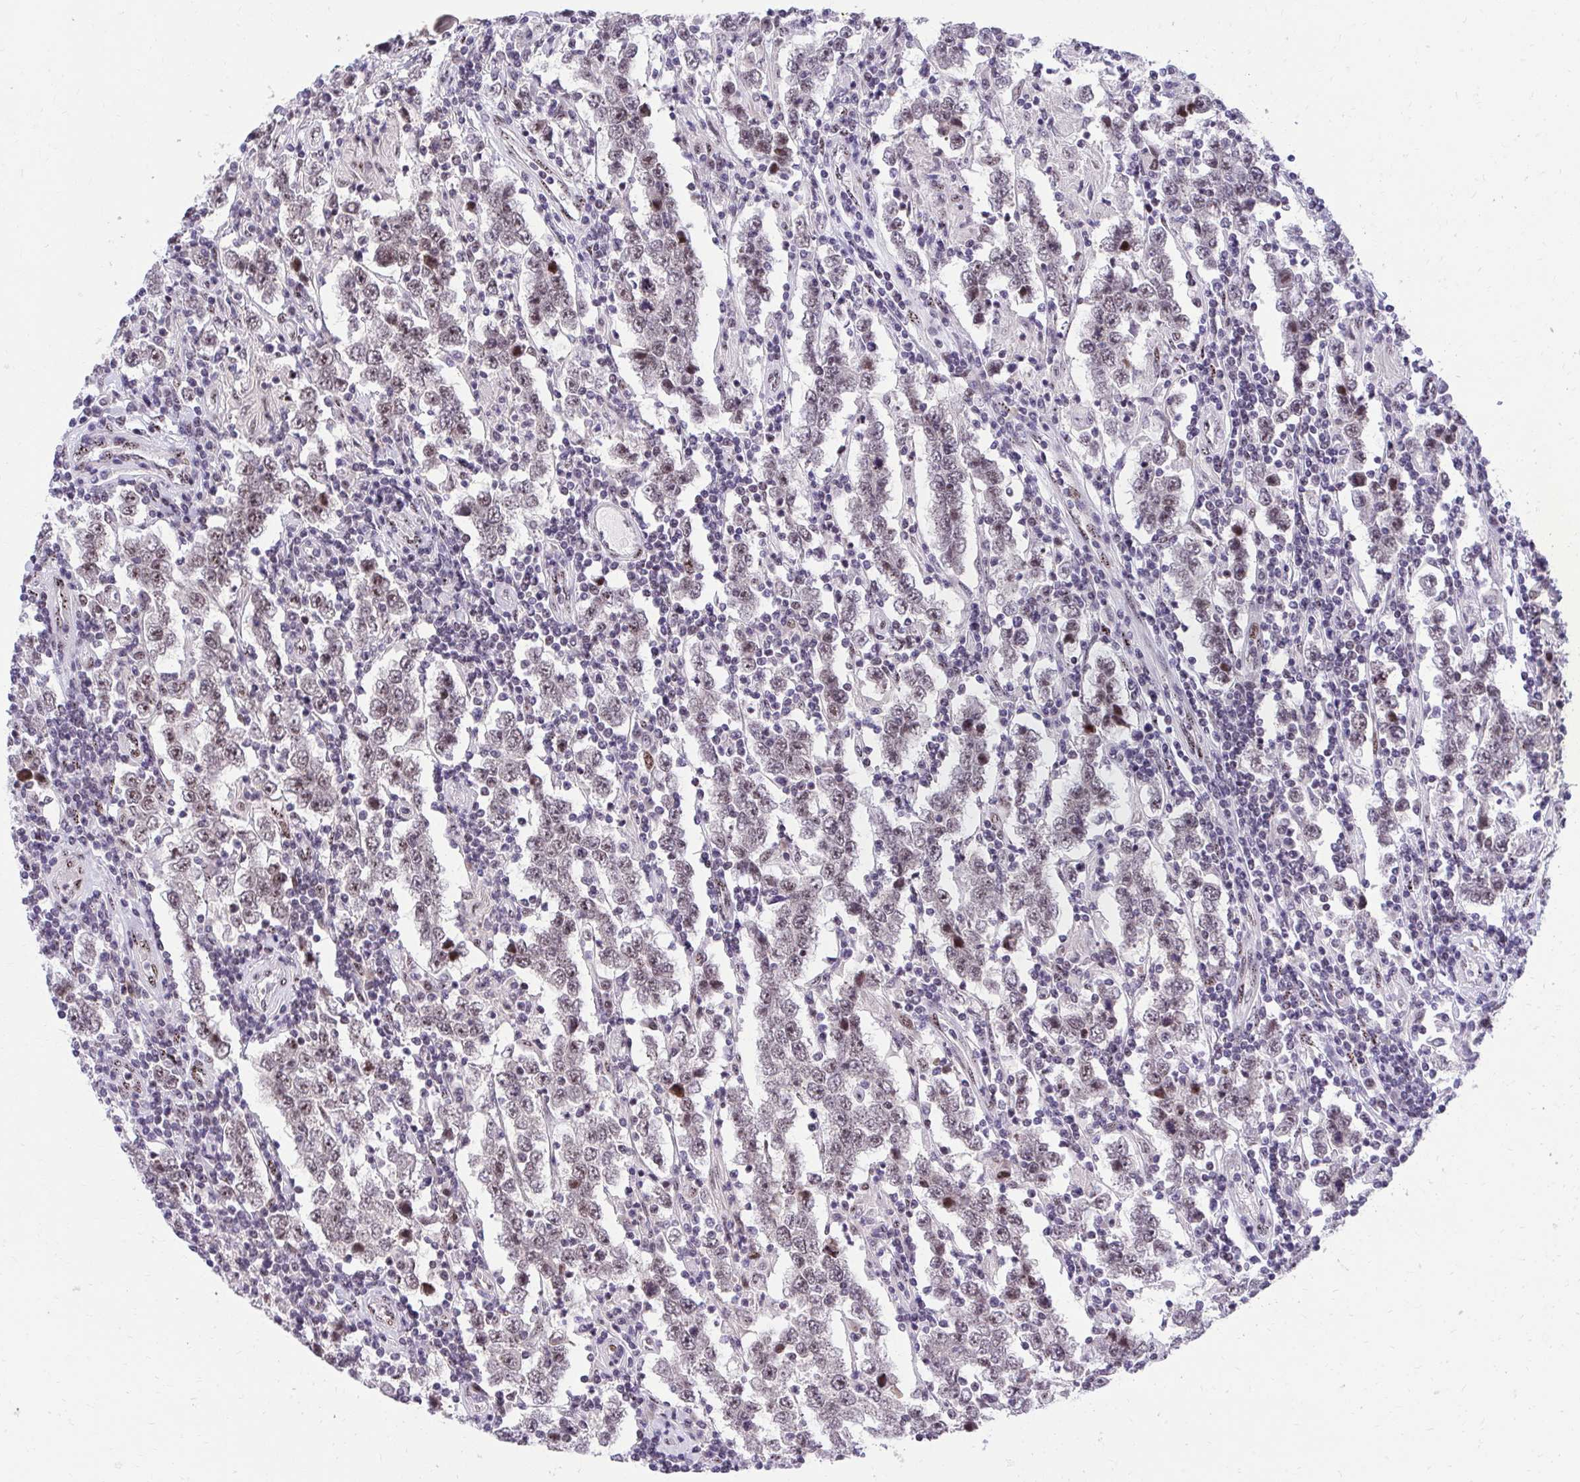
{"staining": {"intensity": "weak", "quantity": ">75%", "location": "nuclear"}, "tissue": "testis cancer", "cell_type": "Tumor cells", "image_type": "cancer", "snomed": [{"axis": "morphology", "description": "Normal tissue, NOS"}, {"axis": "morphology", "description": "Urothelial carcinoma, High grade"}, {"axis": "morphology", "description": "Seminoma, NOS"}, {"axis": "morphology", "description": "Carcinoma, Embryonal, NOS"}, {"axis": "topography", "description": "Urinary bladder"}, {"axis": "topography", "description": "Testis"}], "caption": "Immunohistochemistry (IHC) micrograph of neoplastic tissue: human testis seminoma stained using immunohistochemistry displays low levels of weak protein expression localized specifically in the nuclear of tumor cells, appearing as a nuclear brown color.", "gene": "HOXA4", "patient": {"sex": "male", "age": 41}}